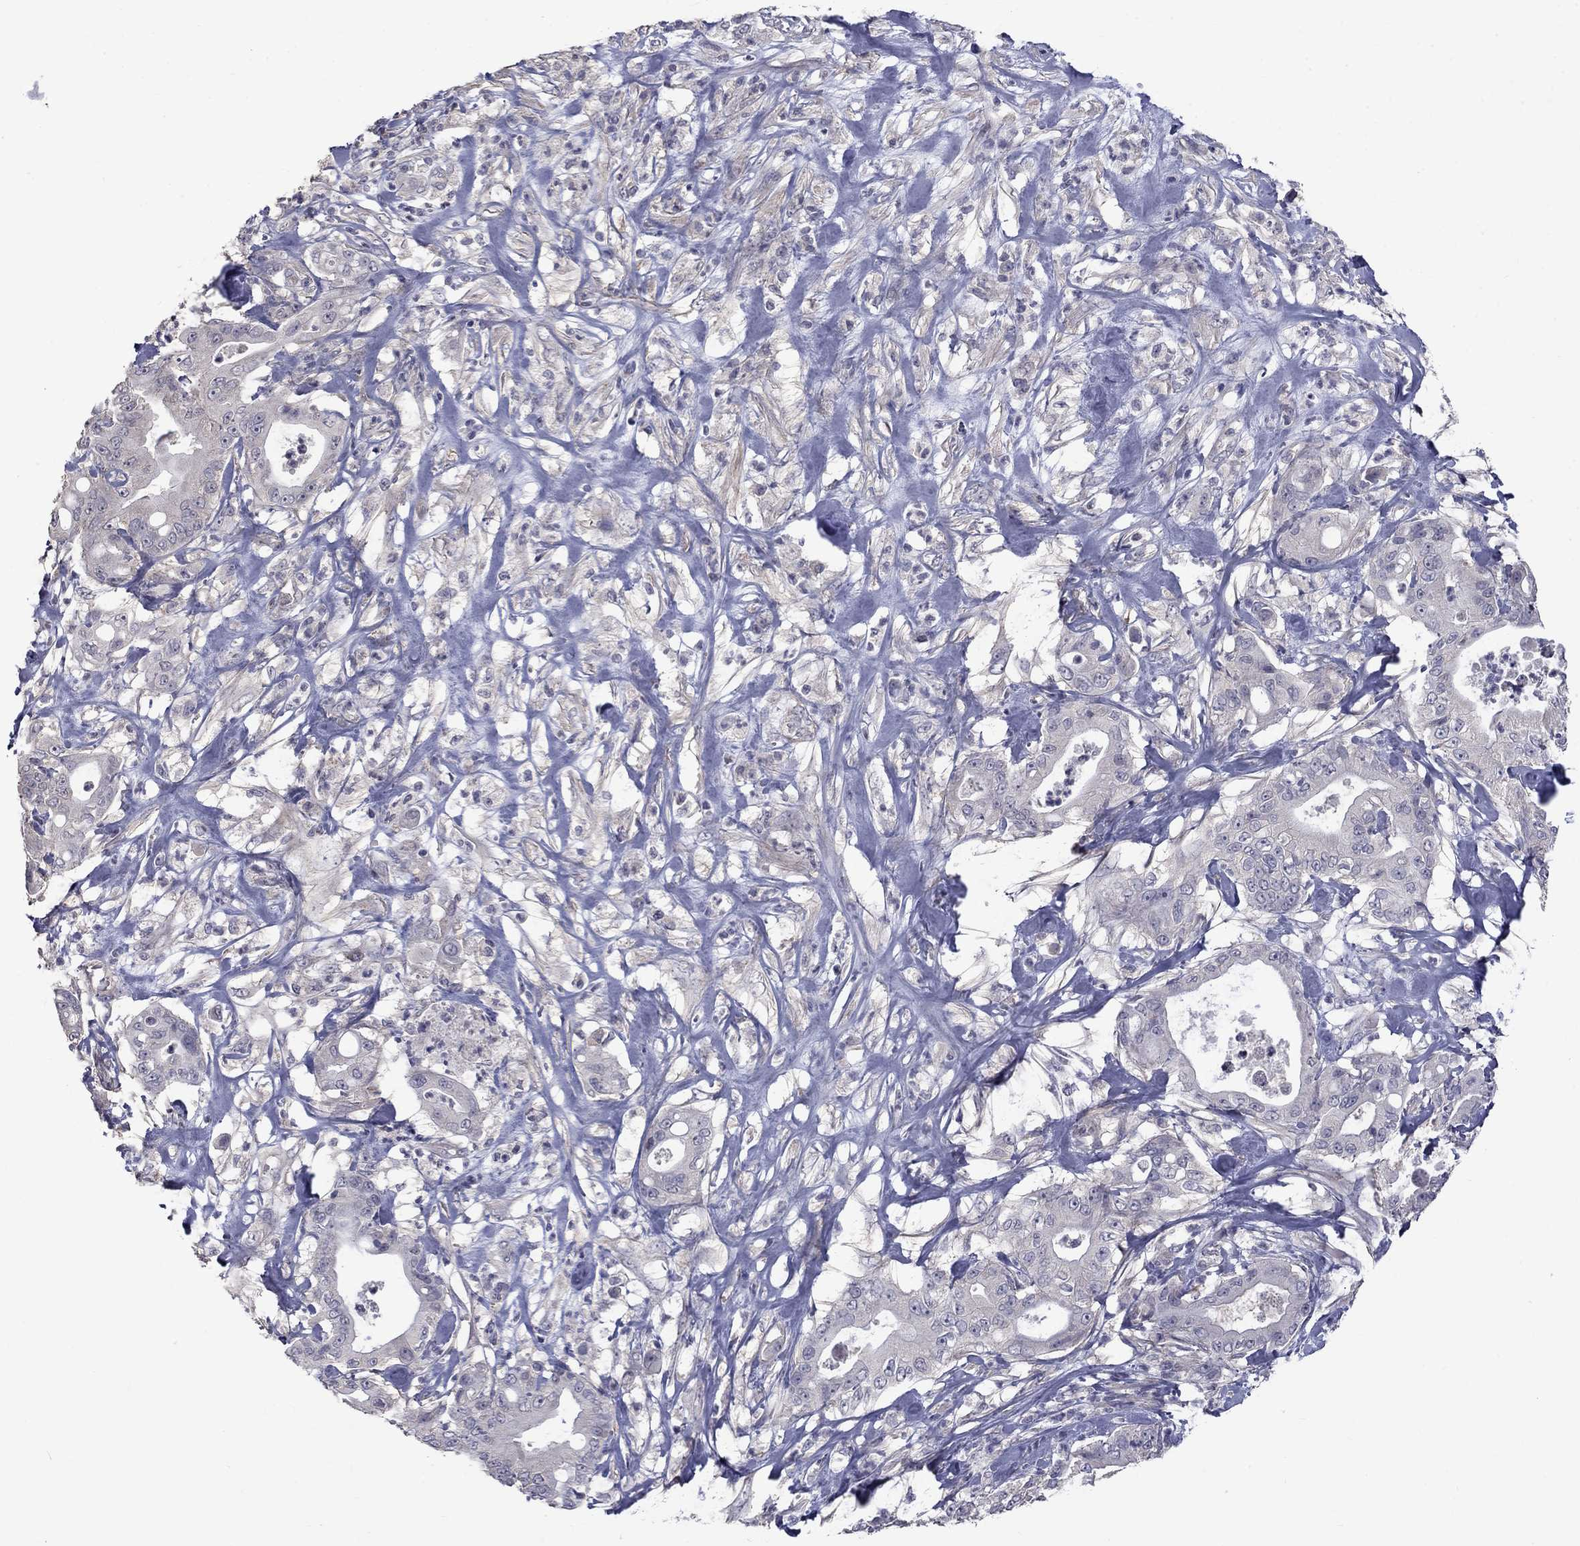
{"staining": {"intensity": "negative", "quantity": "none", "location": "none"}, "tissue": "pancreatic cancer", "cell_type": "Tumor cells", "image_type": "cancer", "snomed": [{"axis": "morphology", "description": "Adenocarcinoma, NOS"}, {"axis": "topography", "description": "Pancreas"}], "caption": "Immunohistochemistry (IHC) image of neoplastic tissue: human pancreatic cancer (adenocarcinoma) stained with DAB (3,3'-diaminobenzidine) exhibits no significant protein expression in tumor cells.", "gene": "SLC39A14", "patient": {"sex": "male", "age": 71}}